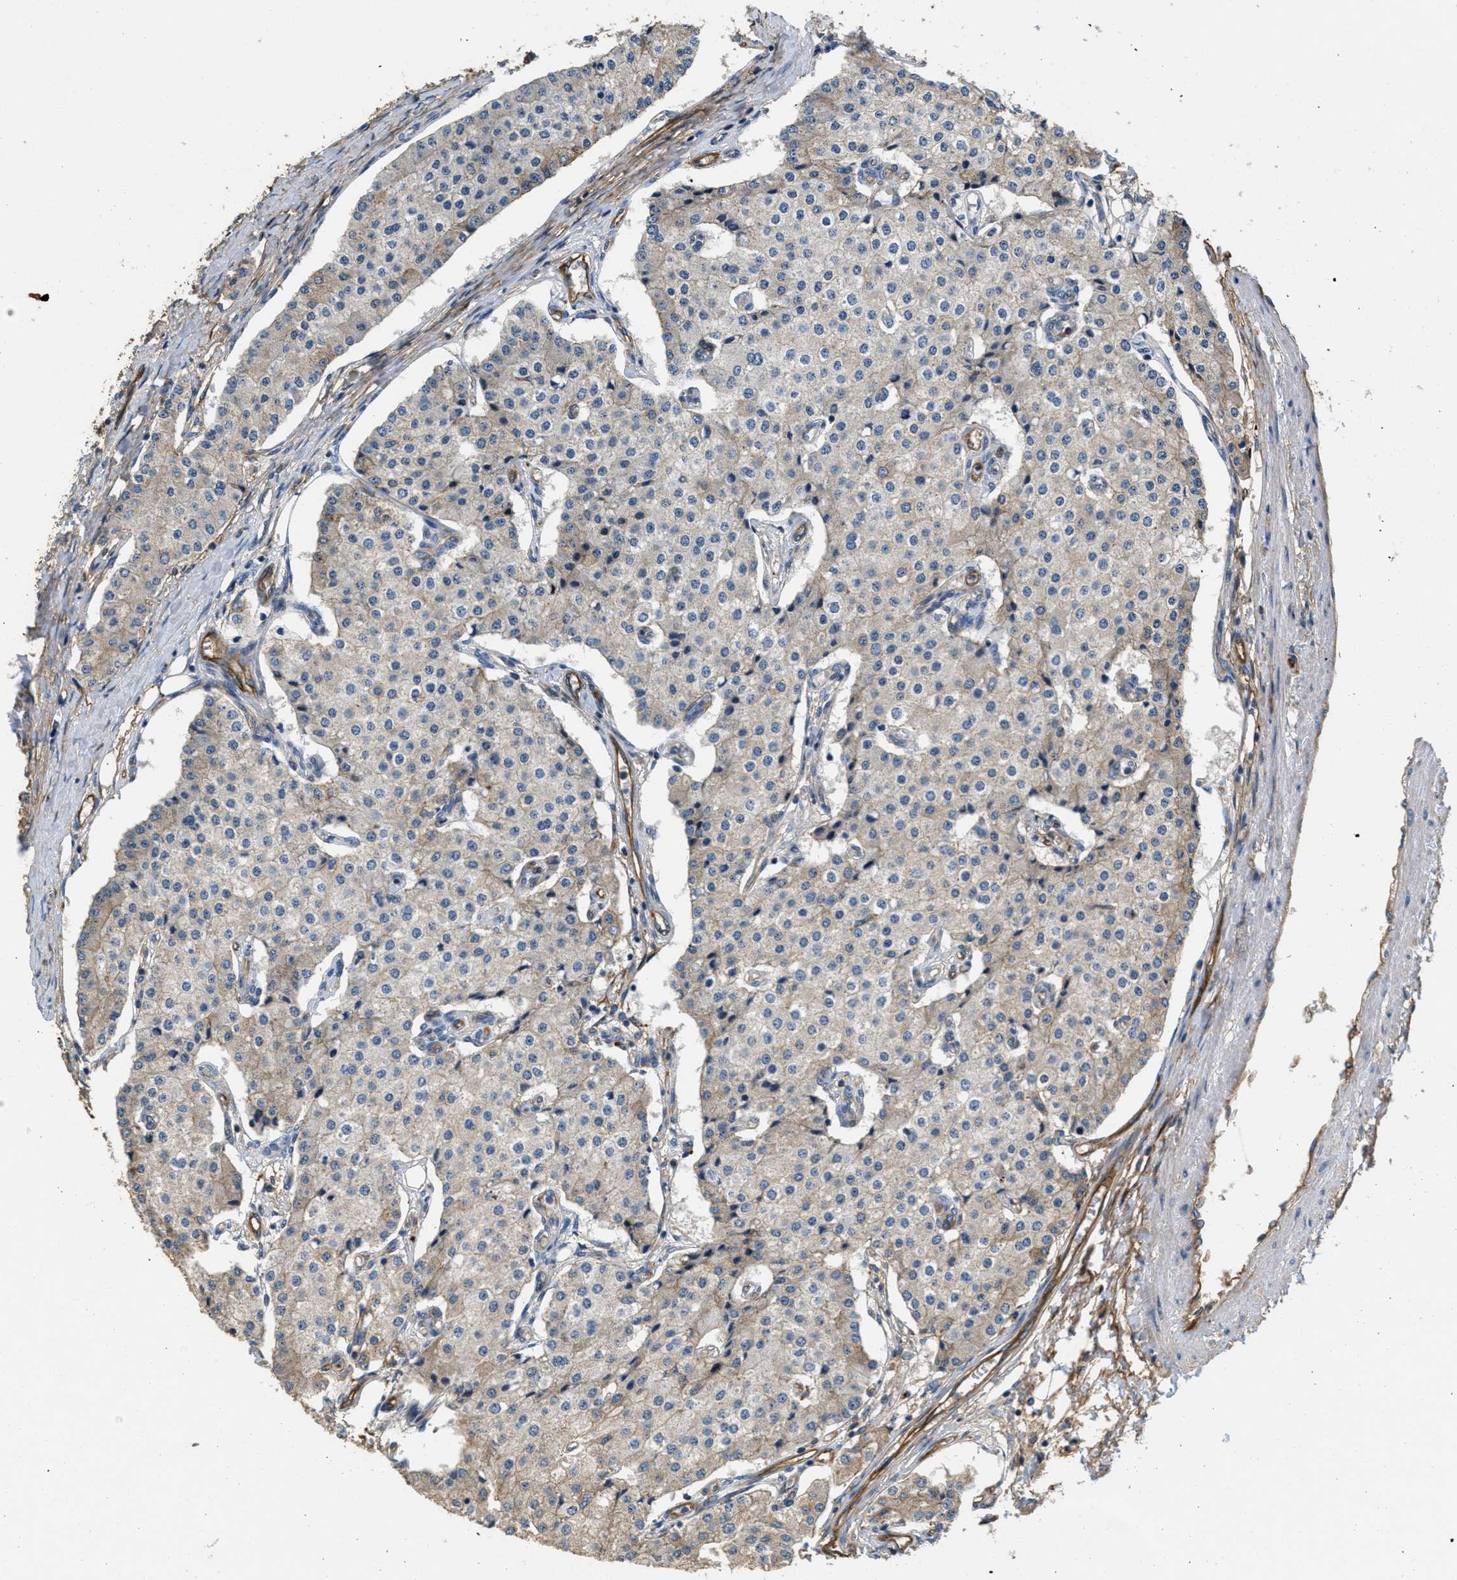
{"staining": {"intensity": "weak", "quantity": "<25%", "location": "cytoplasmic/membranous"}, "tissue": "carcinoid", "cell_type": "Tumor cells", "image_type": "cancer", "snomed": [{"axis": "morphology", "description": "Carcinoid, malignant, NOS"}, {"axis": "topography", "description": "Colon"}], "caption": "Human carcinoid (malignant) stained for a protein using immunohistochemistry (IHC) reveals no positivity in tumor cells.", "gene": "OSMR", "patient": {"sex": "female", "age": 52}}